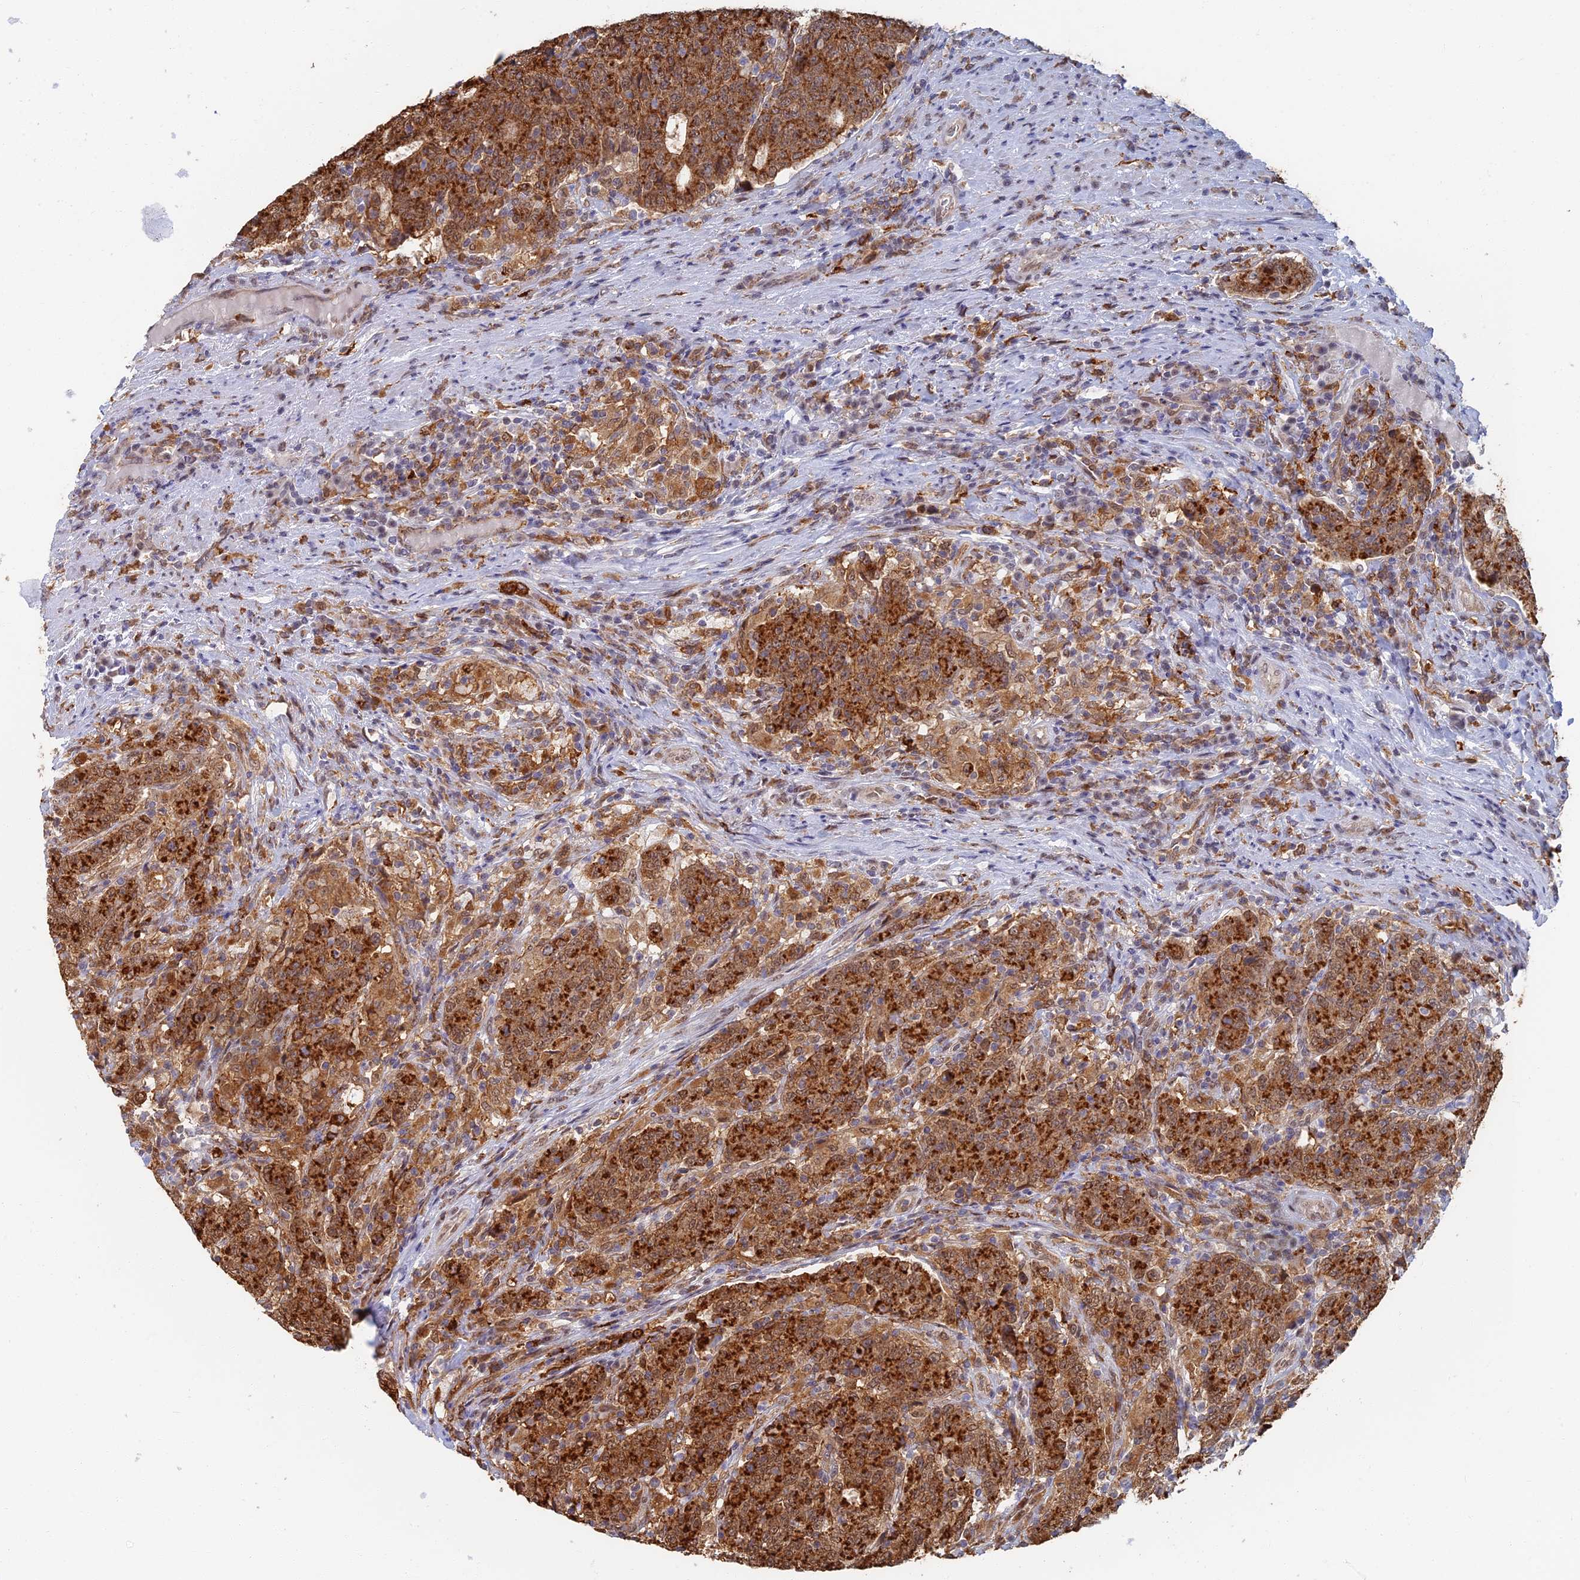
{"staining": {"intensity": "strong", "quantity": ">75%", "location": "cytoplasmic/membranous"}, "tissue": "colorectal cancer", "cell_type": "Tumor cells", "image_type": "cancer", "snomed": [{"axis": "morphology", "description": "Adenocarcinoma, NOS"}, {"axis": "topography", "description": "Colon"}], "caption": "High-magnification brightfield microscopy of colorectal cancer stained with DAB (brown) and counterstained with hematoxylin (blue). tumor cells exhibit strong cytoplasmic/membranous positivity is seen in about>75% of cells. The protein of interest is stained brown, and the nuclei are stained in blue (DAB (3,3'-diaminobenzidine) IHC with brightfield microscopy, high magnification).", "gene": "GPATCH1", "patient": {"sex": "female", "age": 75}}